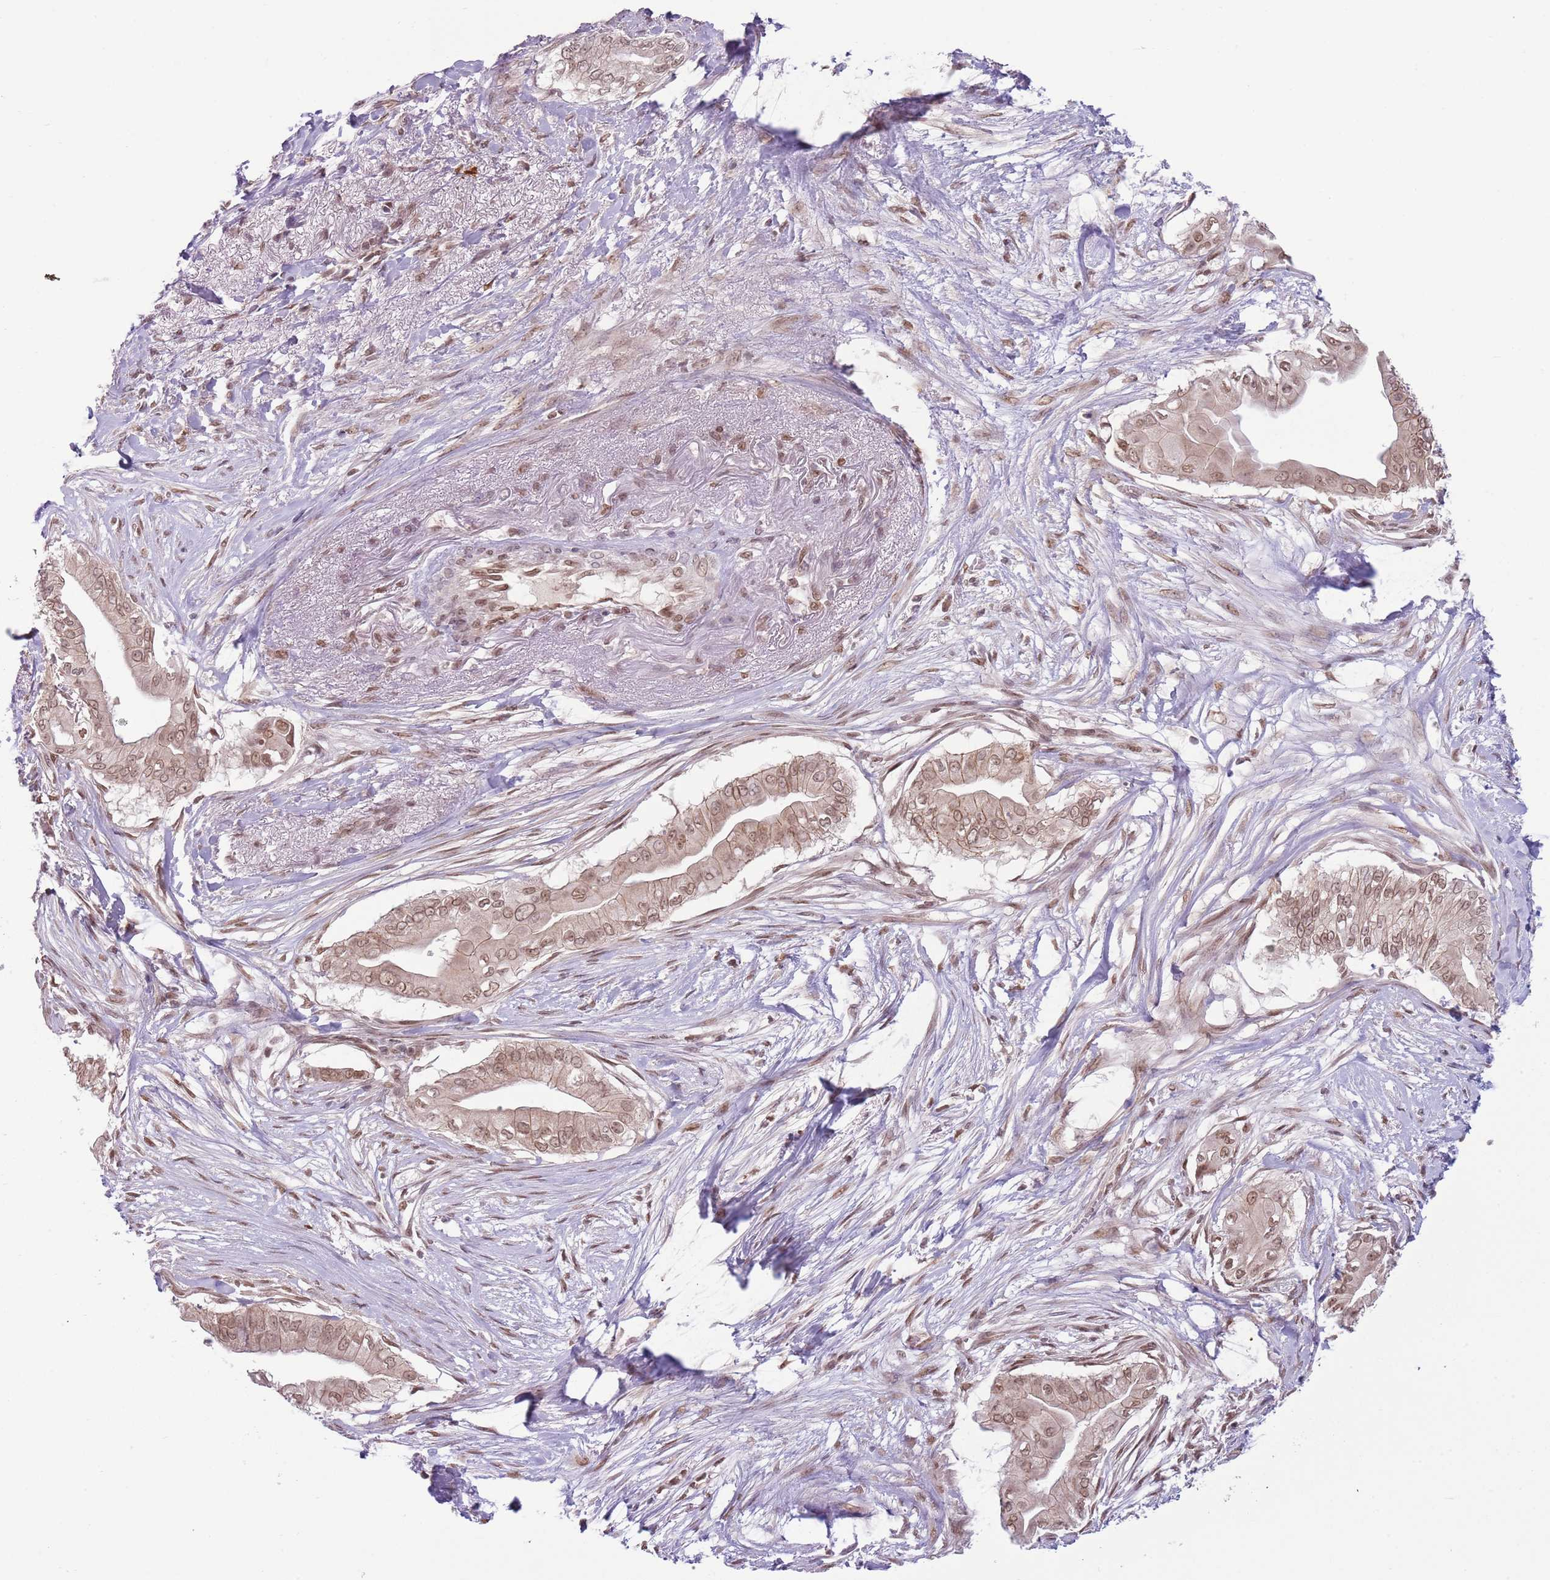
{"staining": {"intensity": "moderate", "quantity": ">75%", "location": "cytoplasmic/membranous,nuclear"}, "tissue": "pancreatic cancer", "cell_type": "Tumor cells", "image_type": "cancer", "snomed": [{"axis": "morphology", "description": "Adenocarcinoma, NOS"}, {"axis": "topography", "description": "Pancreas"}], "caption": "DAB (3,3'-diaminobenzidine) immunohistochemical staining of human pancreatic cancer (adenocarcinoma) exhibits moderate cytoplasmic/membranous and nuclear protein staining in about >75% of tumor cells.", "gene": "TM2D1", "patient": {"sex": "male", "age": 71}}